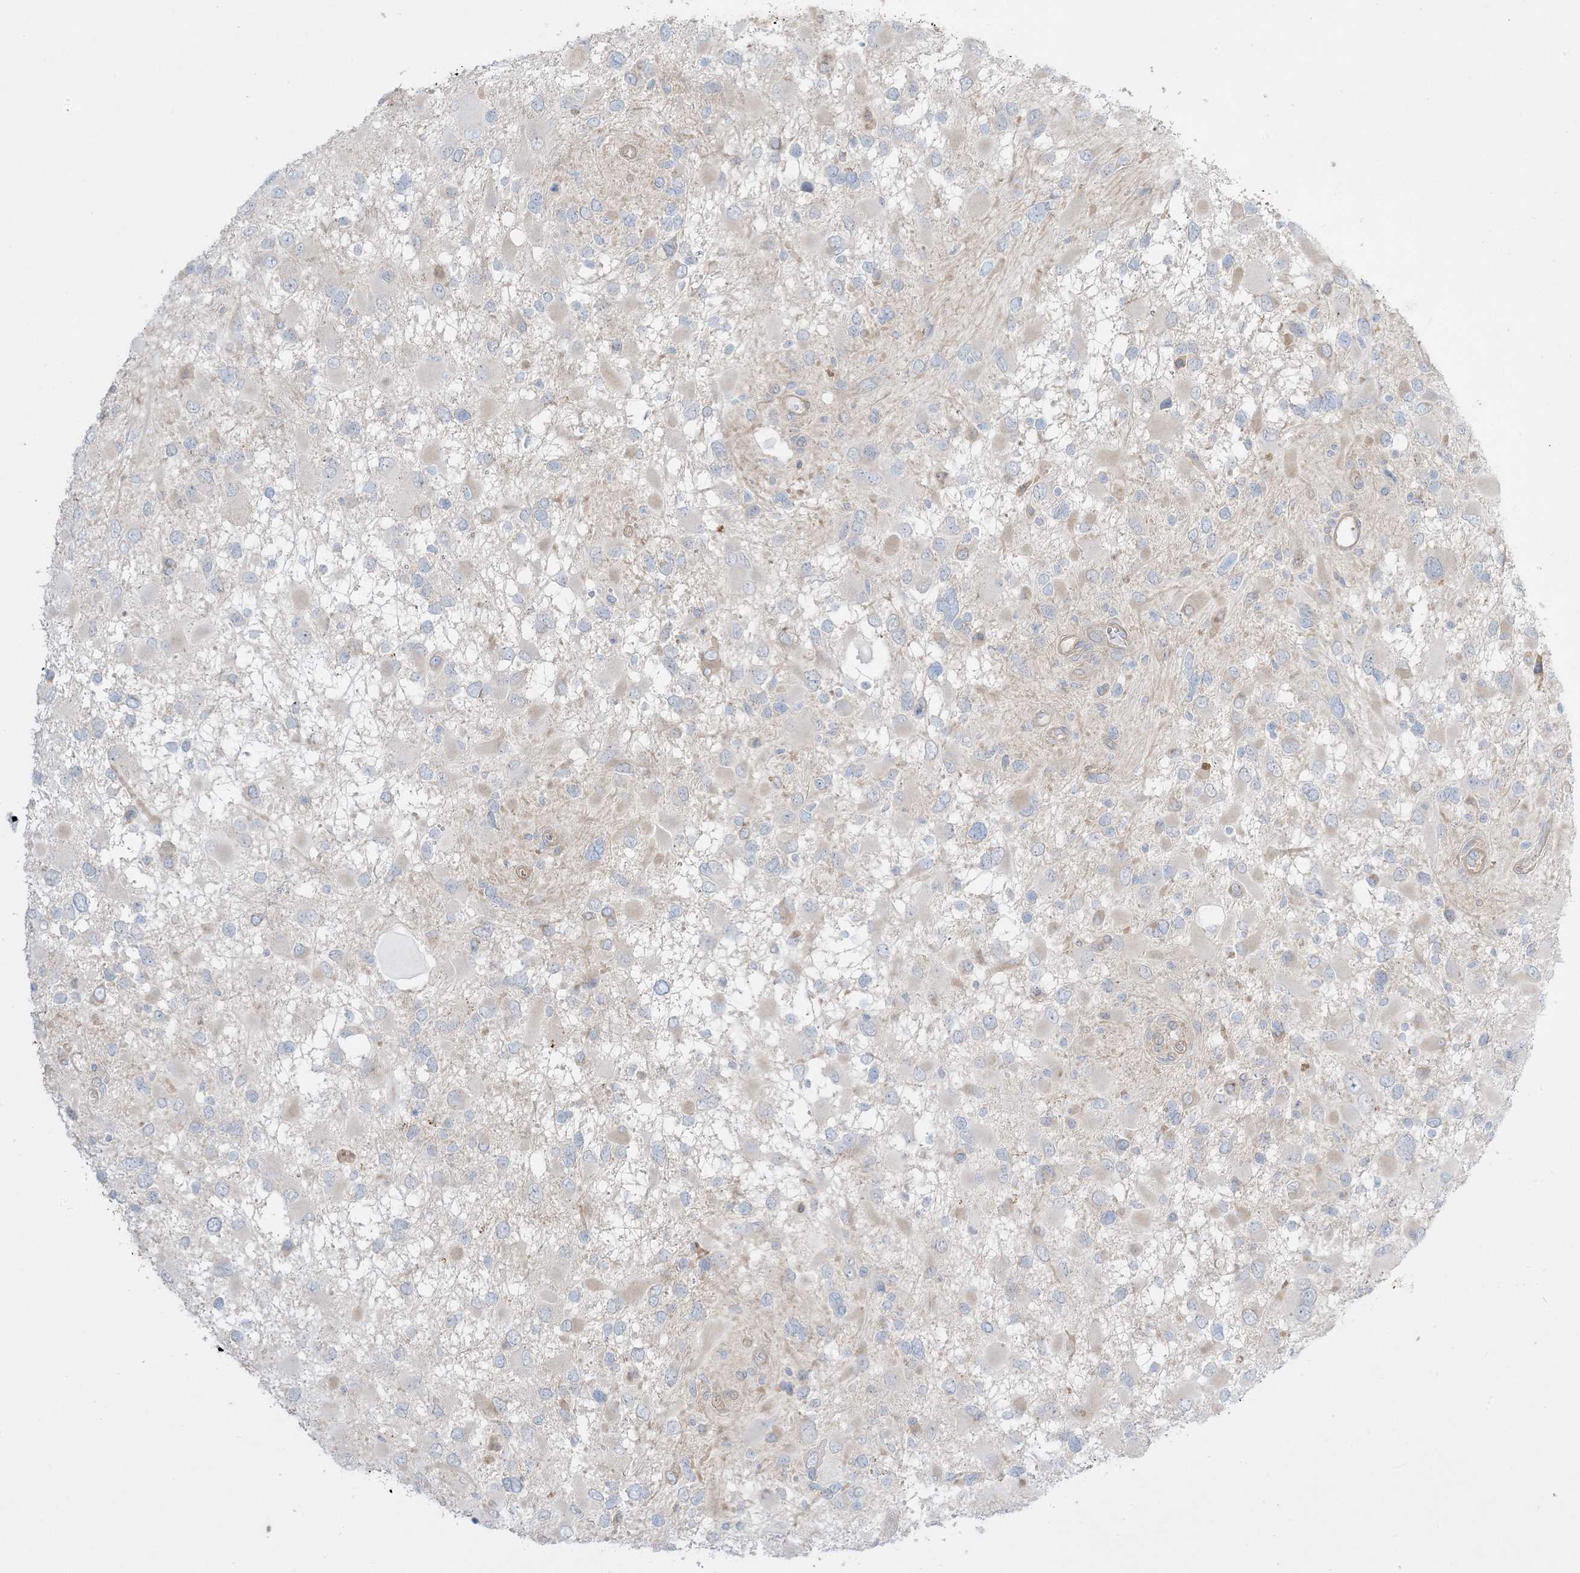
{"staining": {"intensity": "negative", "quantity": "none", "location": "none"}, "tissue": "glioma", "cell_type": "Tumor cells", "image_type": "cancer", "snomed": [{"axis": "morphology", "description": "Glioma, malignant, High grade"}, {"axis": "topography", "description": "Brain"}], "caption": "DAB (3,3'-diaminobenzidine) immunohistochemical staining of glioma demonstrates no significant expression in tumor cells.", "gene": "ARHGEF9", "patient": {"sex": "male", "age": 53}}